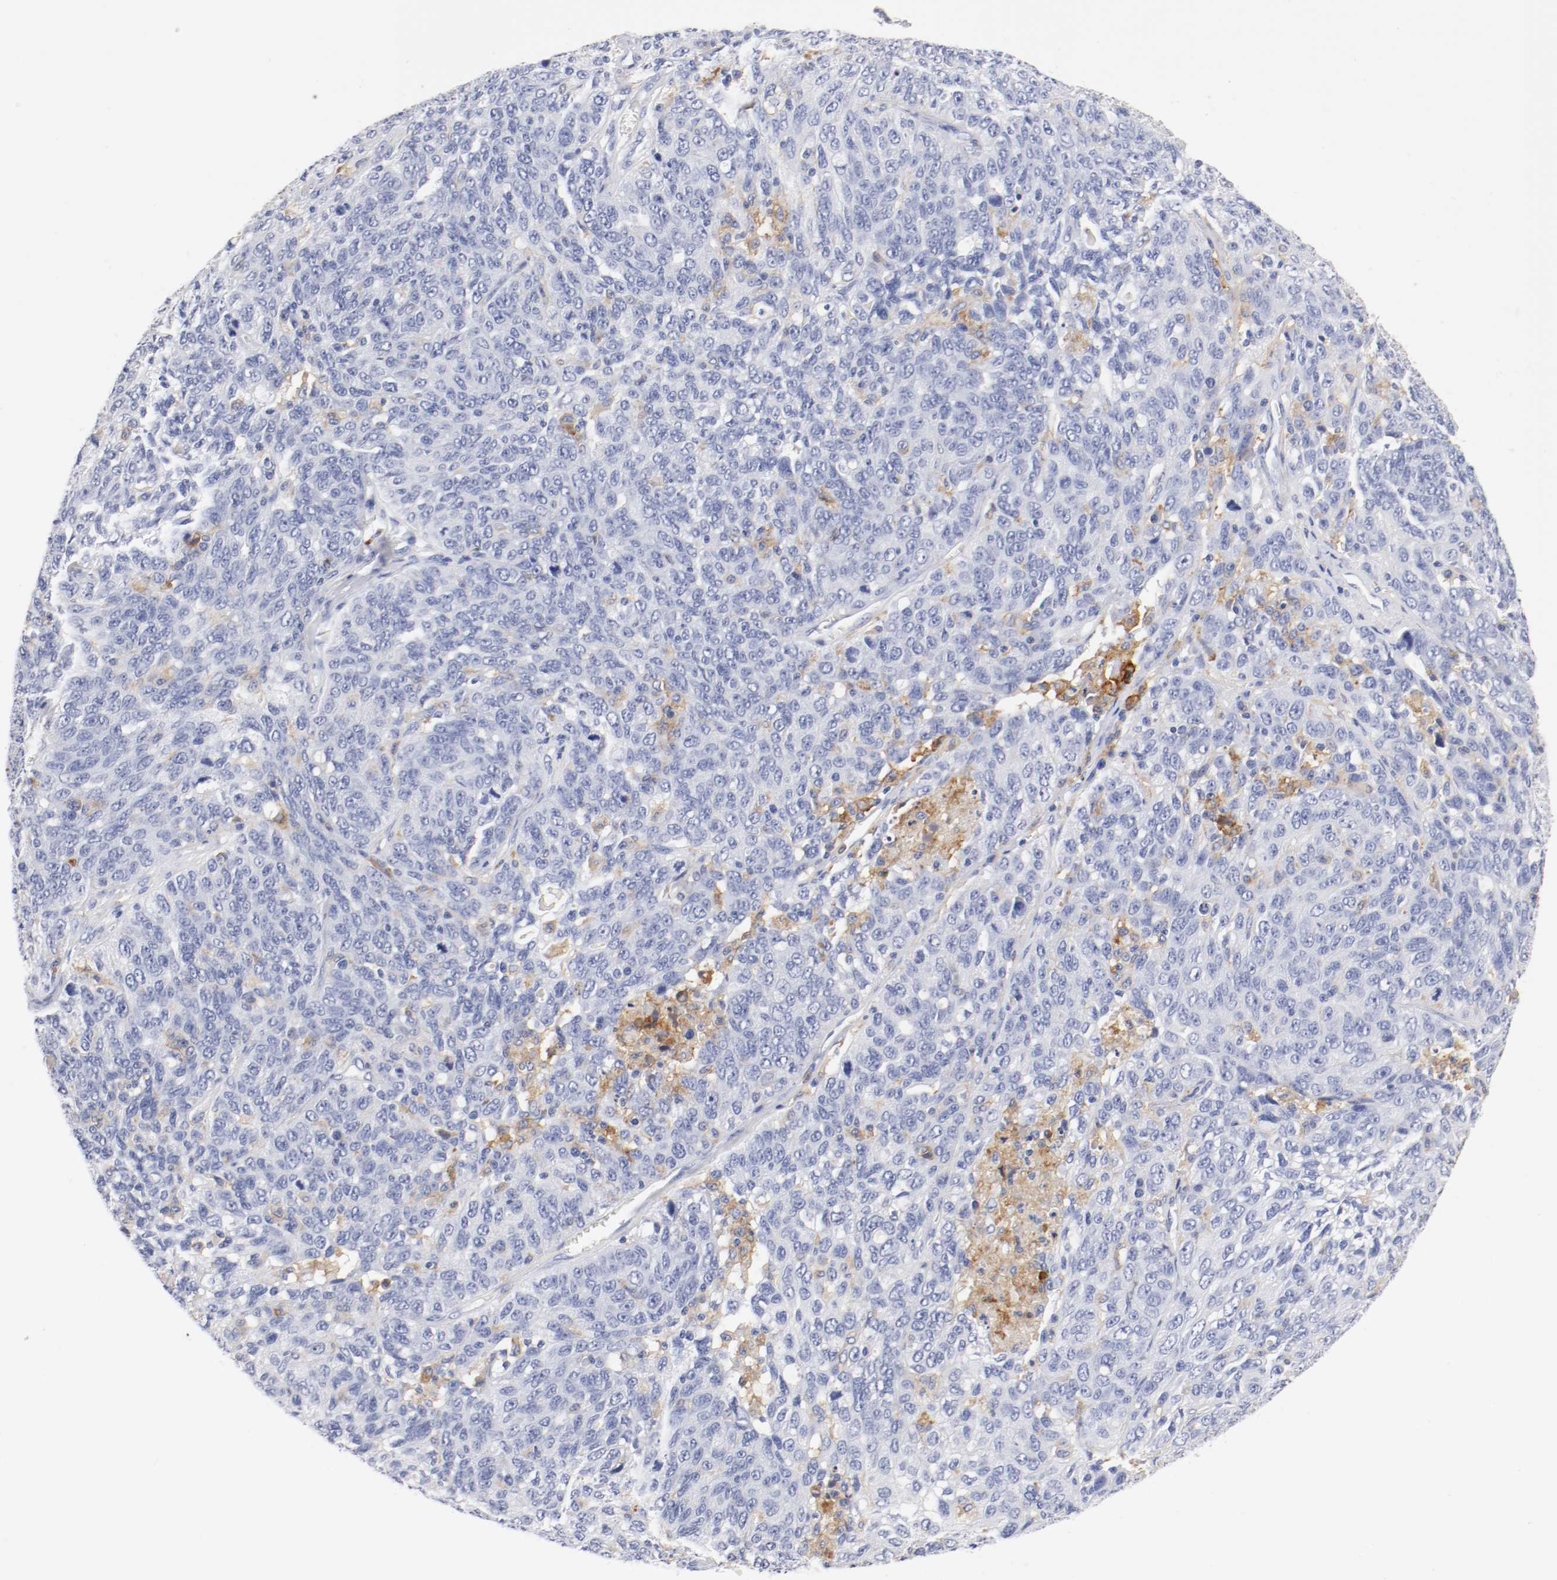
{"staining": {"intensity": "negative", "quantity": "none", "location": "none"}, "tissue": "ovarian cancer", "cell_type": "Tumor cells", "image_type": "cancer", "snomed": [{"axis": "morphology", "description": "Cystadenocarcinoma, serous, NOS"}, {"axis": "topography", "description": "Ovary"}], "caption": "Ovarian cancer (serous cystadenocarcinoma) stained for a protein using immunohistochemistry (IHC) exhibits no positivity tumor cells.", "gene": "ITGAX", "patient": {"sex": "female", "age": 71}}